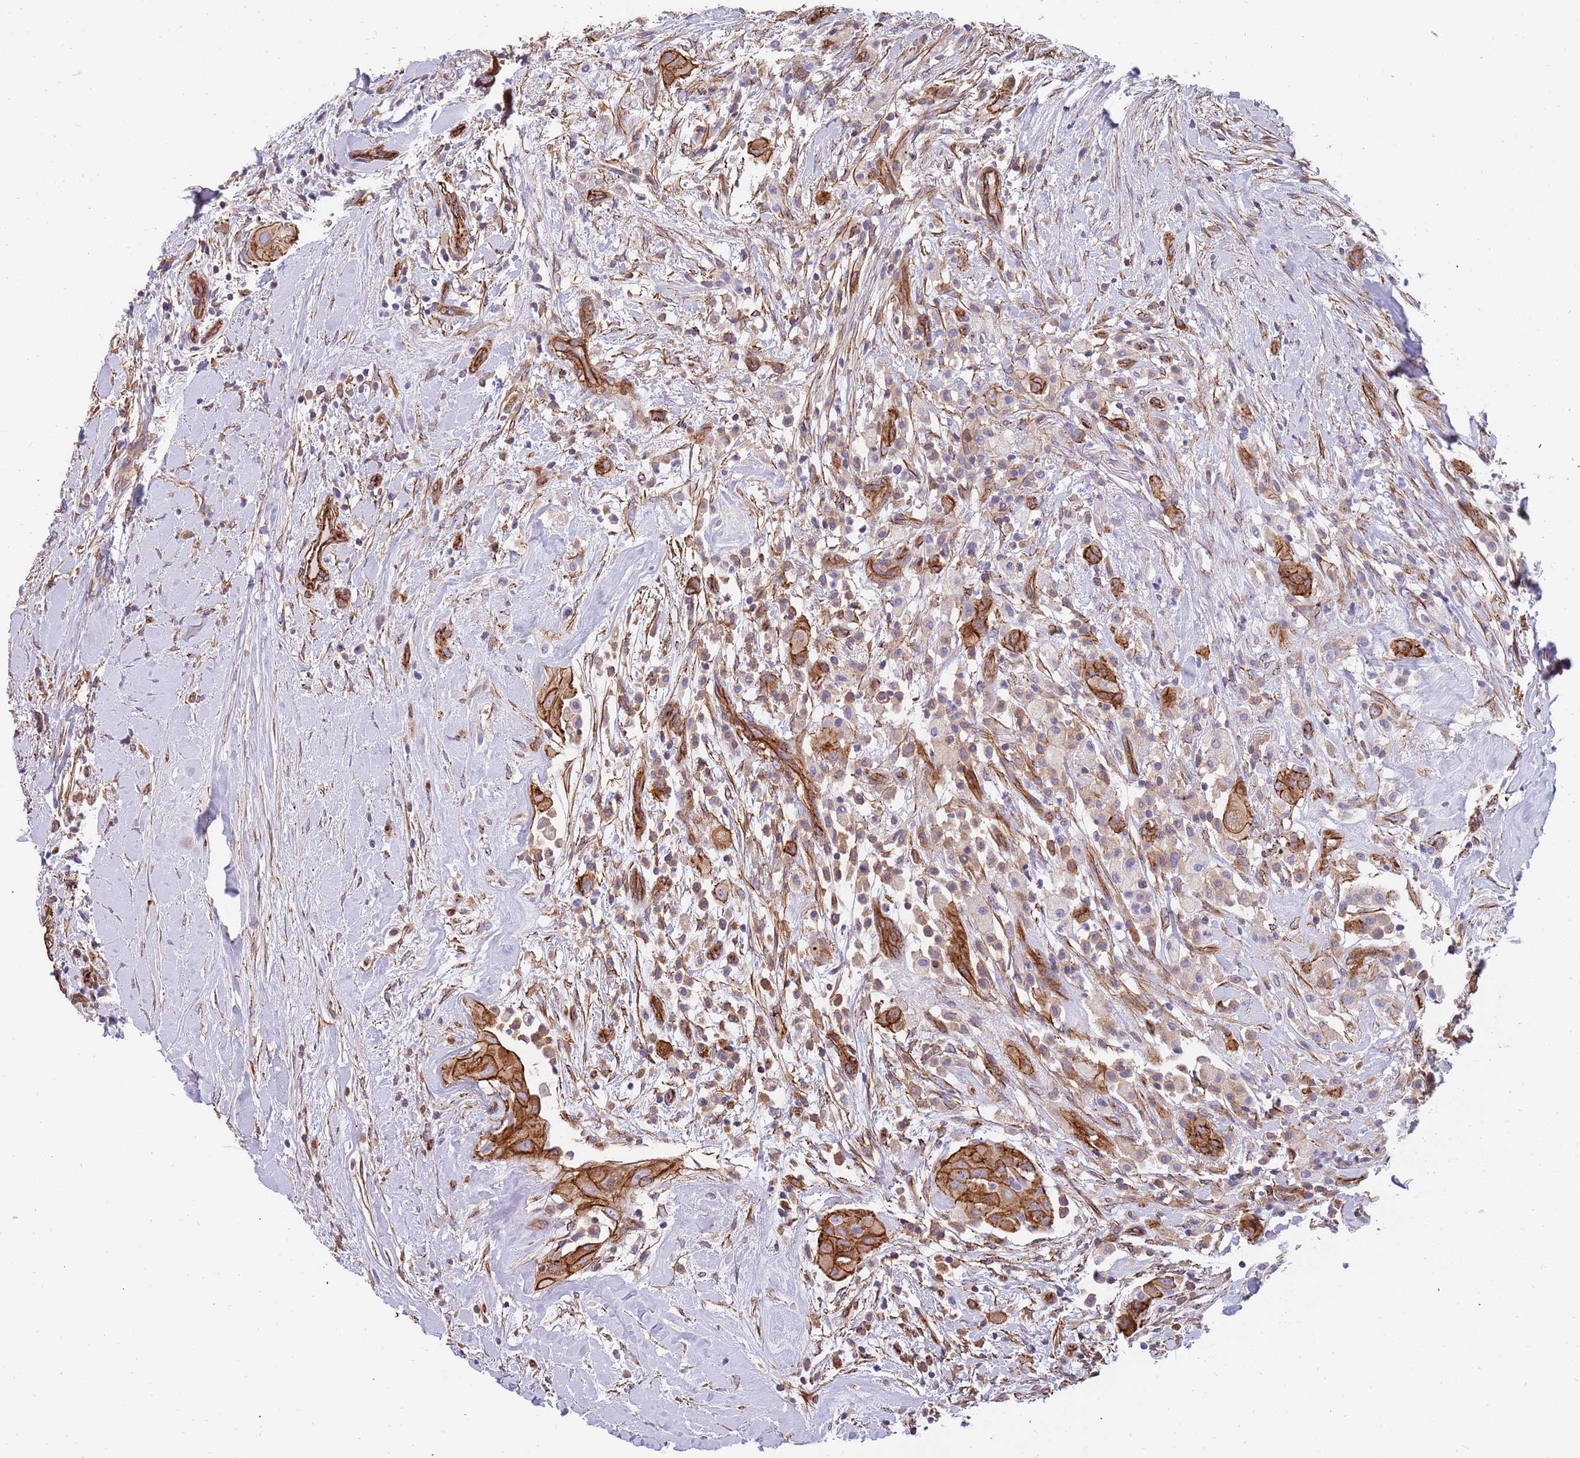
{"staining": {"intensity": "strong", "quantity": "25%-75%", "location": "cytoplasmic/membranous"}, "tissue": "thyroid cancer", "cell_type": "Tumor cells", "image_type": "cancer", "snomed": [{"axis": "morphology", "description": "Normal tissue, NOS"}, {"axis": "morphology", "description": "Papillary adenocarcinoma, NOS"}, {"axis": "topography", "description": "Thyroid gland"}], "caption": "Papillary adenocarcinoma (thyroid) stained with a protein marker shows strong staining in tumor cells.", "gene": "GFRAL", "patient": {"sex": "female", "age": 59}}